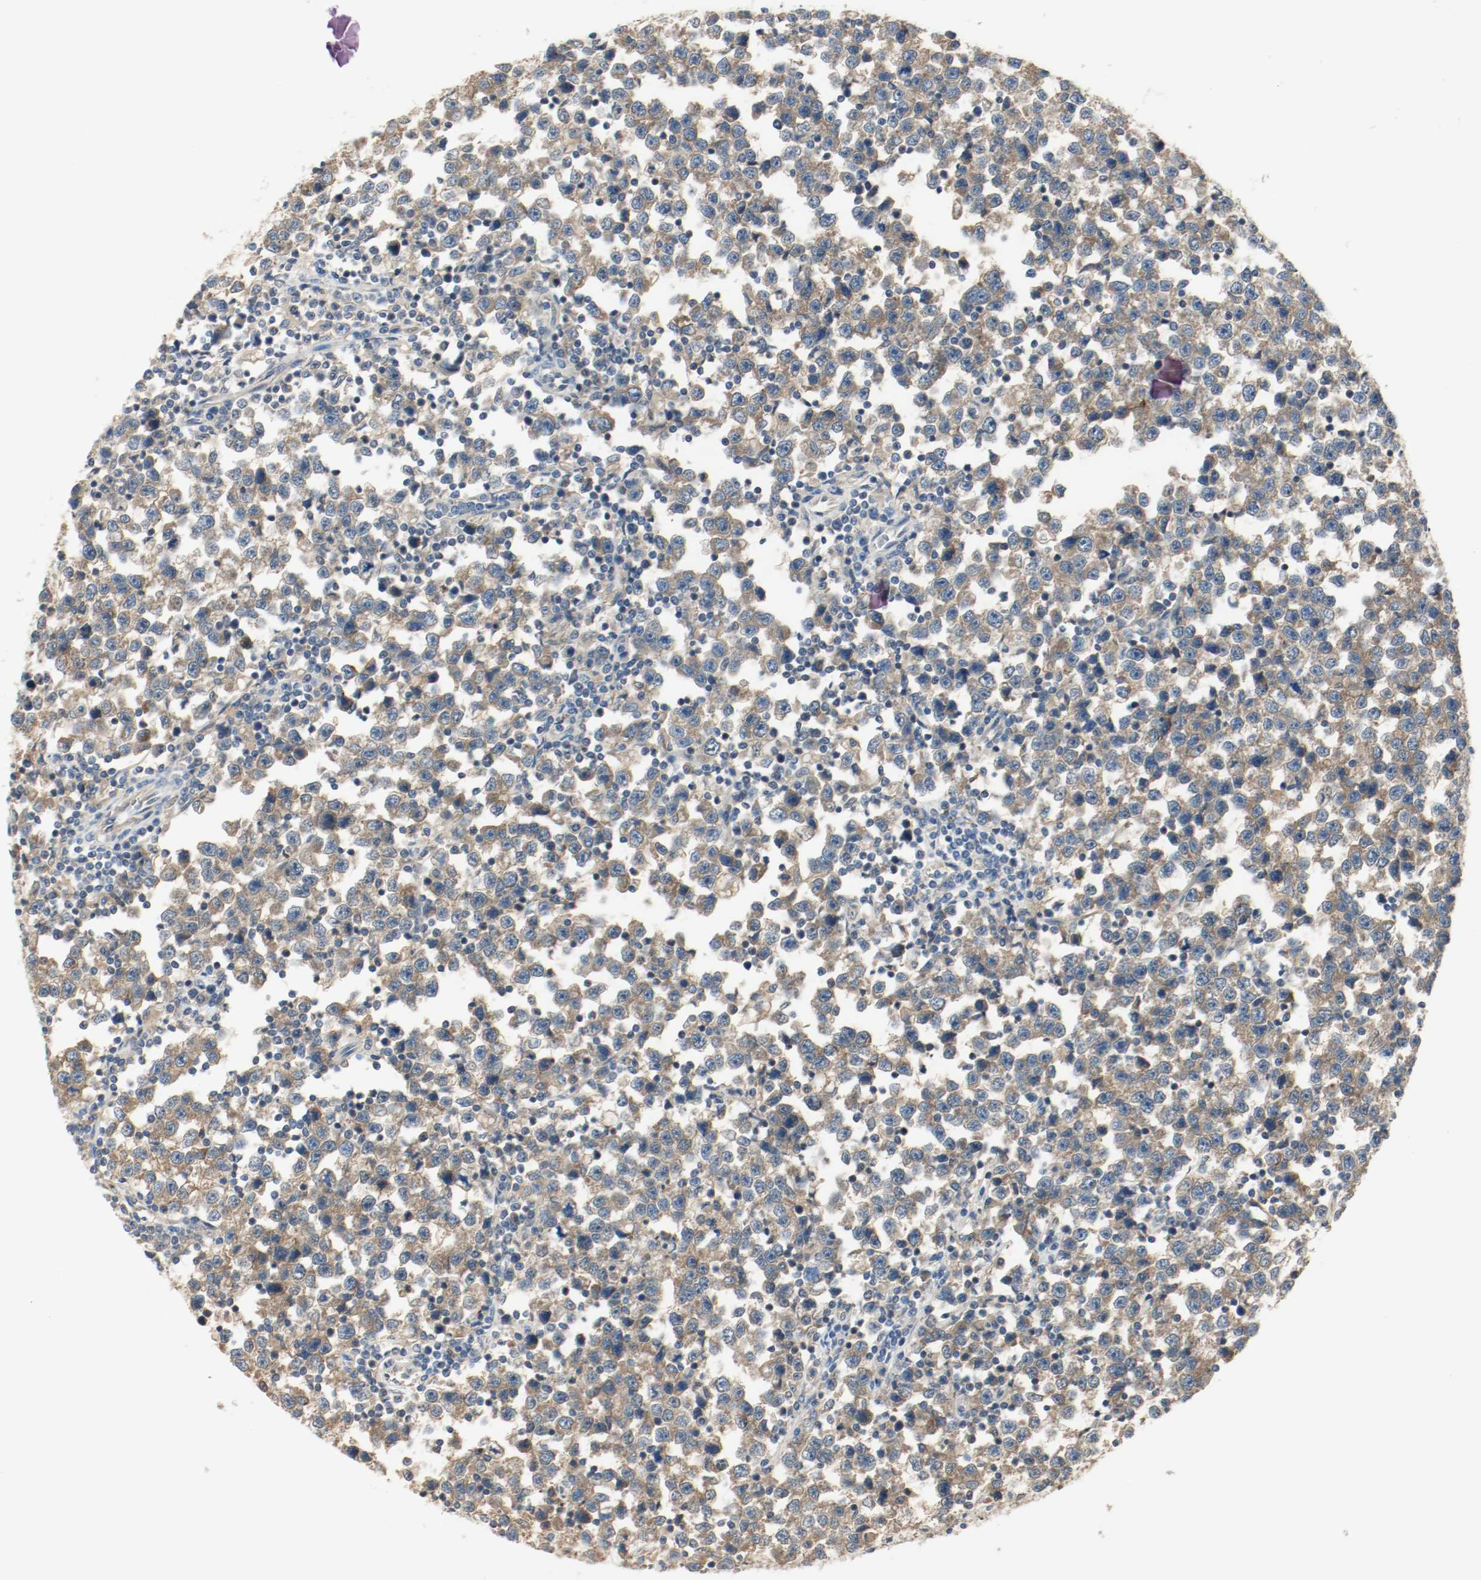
{"staining": {"intensity": "moderate", "quantity": ">75%", "location": "cytoplasmic/membranous"}, "tissue": "testis cancer", "cell_type": "Tumor cells", "image_type": "cancer", "snomed": [{"axis": "morphology", "description": "Seminoma, NOS"}, {"axis": "topography", "description": "Testis"}], "caption": "Testis cancer (seminoma) stained for a protein demonstrates moderate cytoplasmic/membranous positivity in tumor cells.", "gene": "MELTF", "patient": {"sex": "male", "age": 43}}